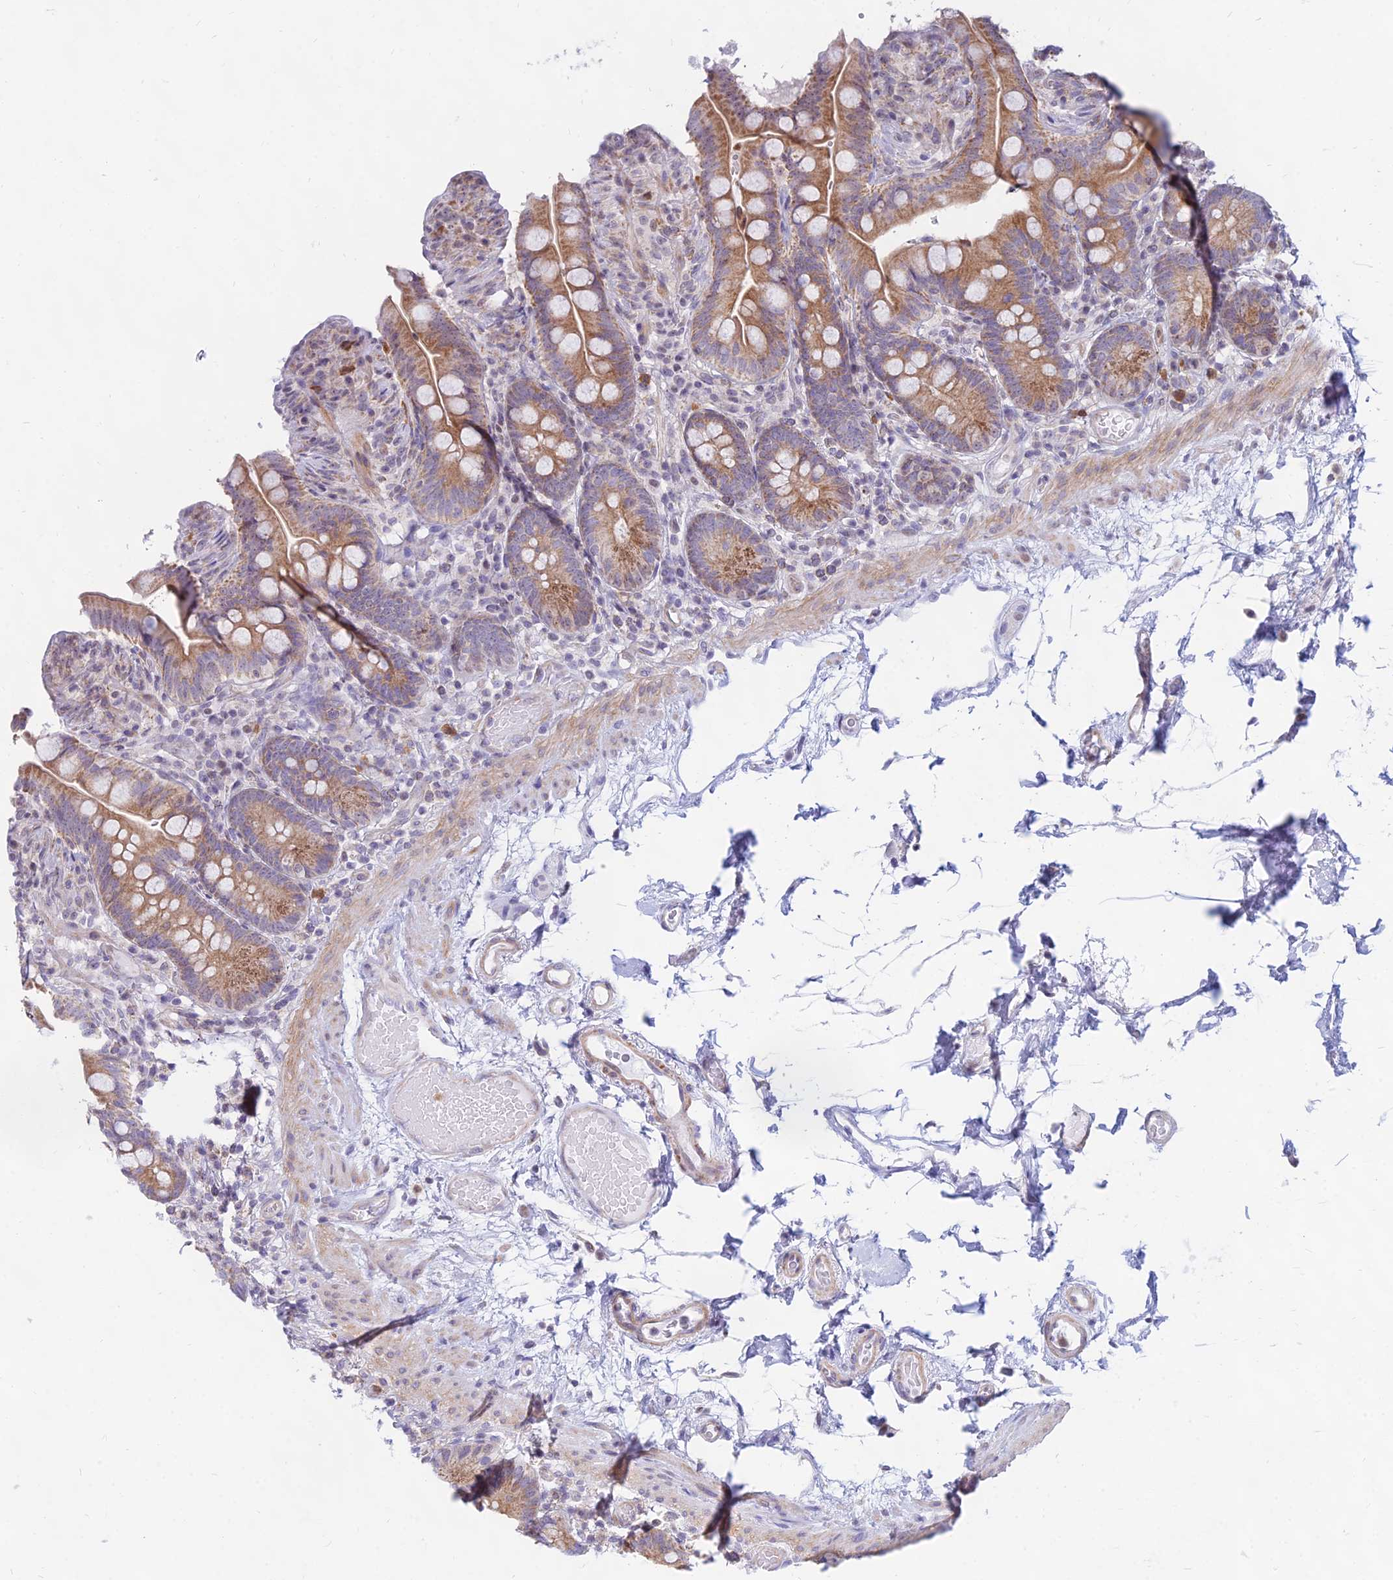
{"staining": {"intensity": "weak", "quantity": ">75%", "location": "cytoplasmic/membranous"}, "tissue": "colon", "cell_type": "Endothelial cells", "image_type": "normal", "snomed": [{"axis": "morphology", "description": "Normal tissue, NOS"}, {"axis": "topography", "description": "Smooth muscle"}, {"axis": "topography", "description": "Colon"}], "caption": "Colon stained with immunohistochemistry displays weak cytoplasmic/membranous positivity in about >75% of endothelial cells. The staining is performed using DAB brown chromogen to label protein expression. The nuclei are counter-stained blue using hematoxylin.", "gene": "KRR1", "patient": {"sex": "male", "age": 73}}